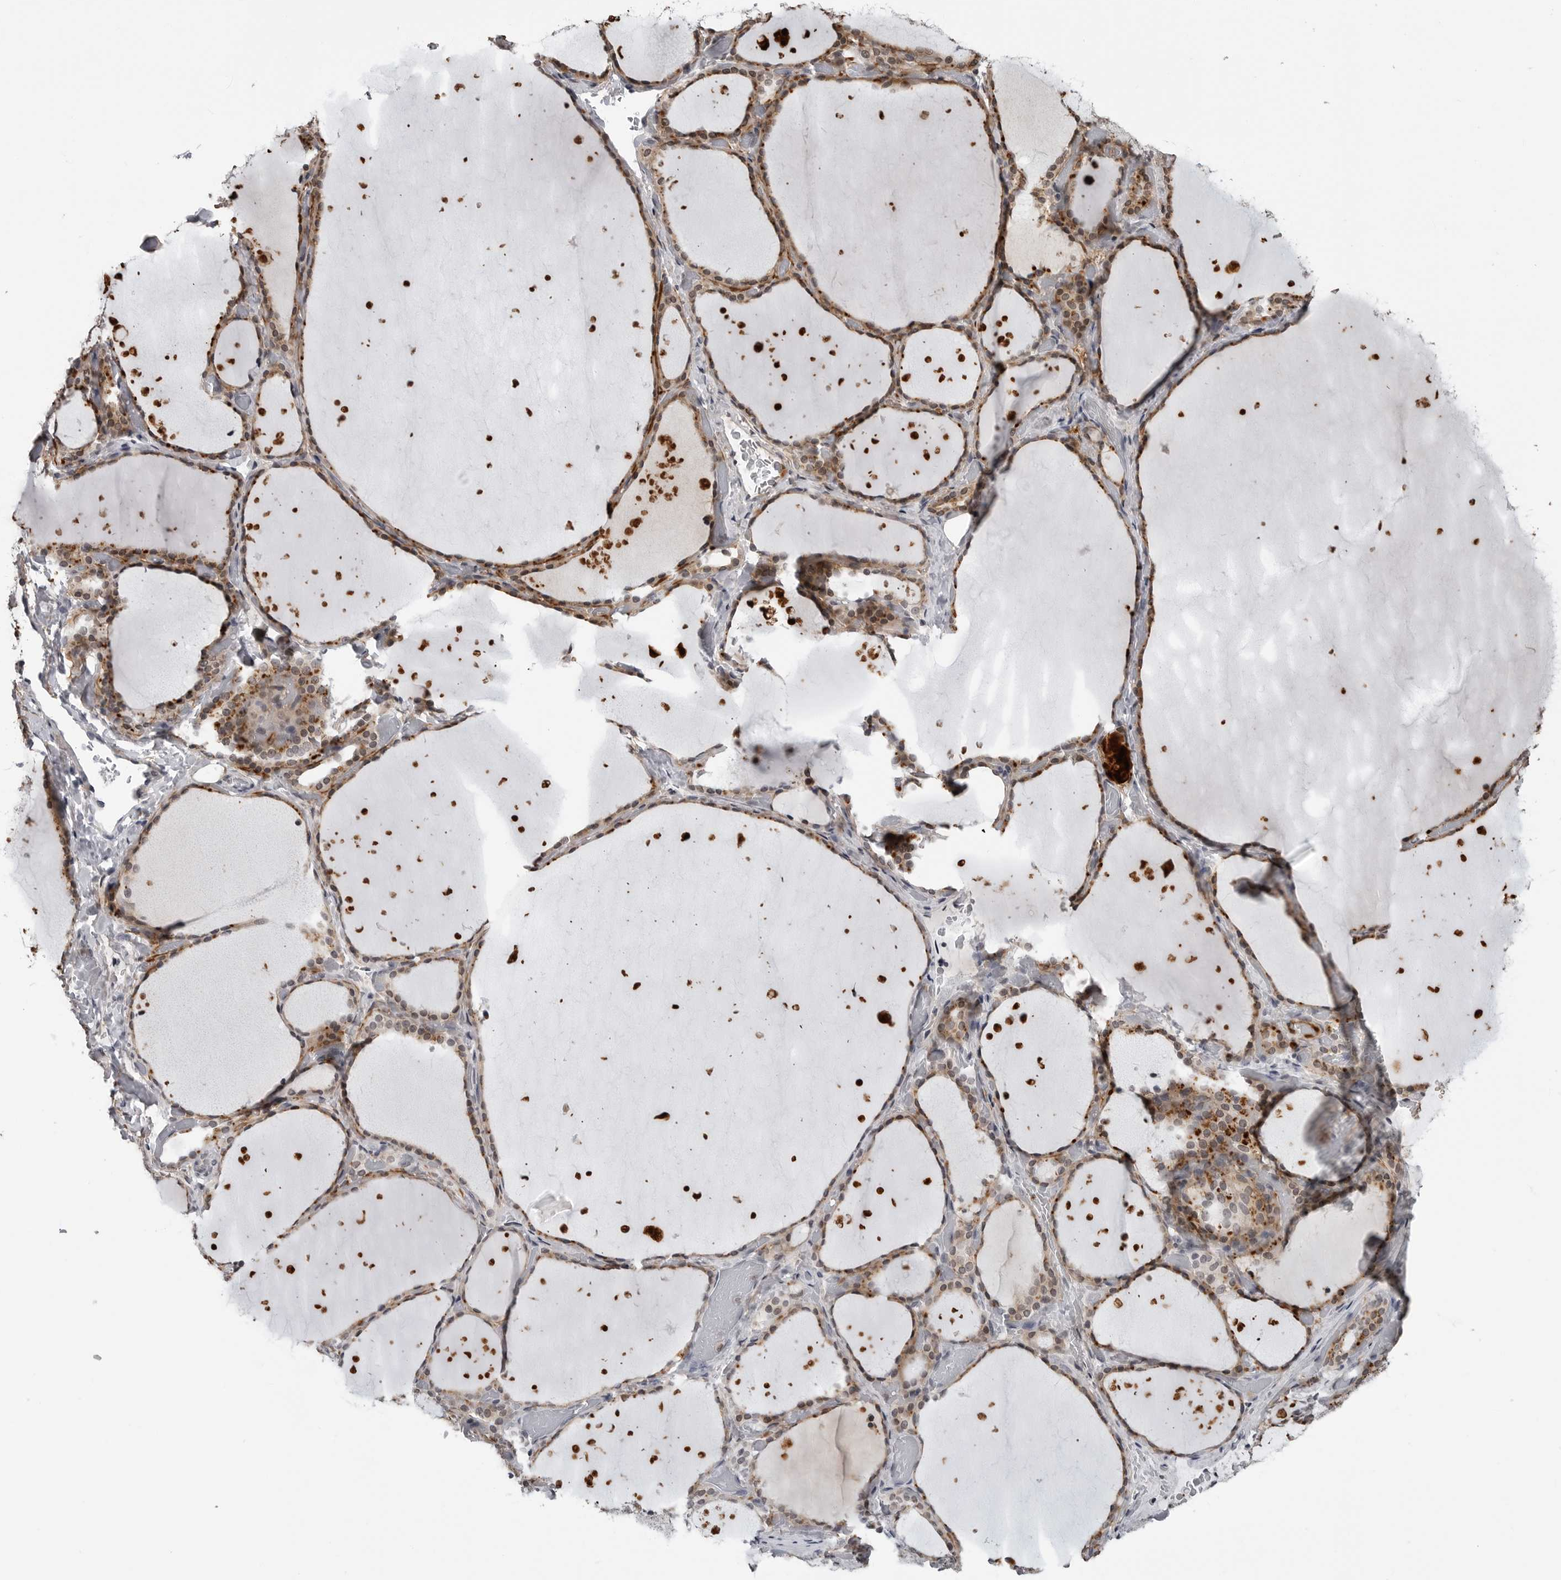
{"staining": {"intensity": "moderate", "quantity": "25%-75%", "location": "cytoplasmic/membranous"}, "tissue": "thyroid gland", "cell_type": "Glandular cells", "image_type": "normal", "snomed": [{"axis": "morphology", "description": "Normal tissue, NOS"}, {"axis": "topography", "description": "Thyroid gland"}], "caption": "A micrograph showing moderate cytoplasmic/membranous staining in approximately 25%-75% of glandular cells in unremarkable thyroid gland, as visualized by brown immunohistochemical staining.", "gene": "CXCR5", "patient": {"sex": "female", "age": 44}}